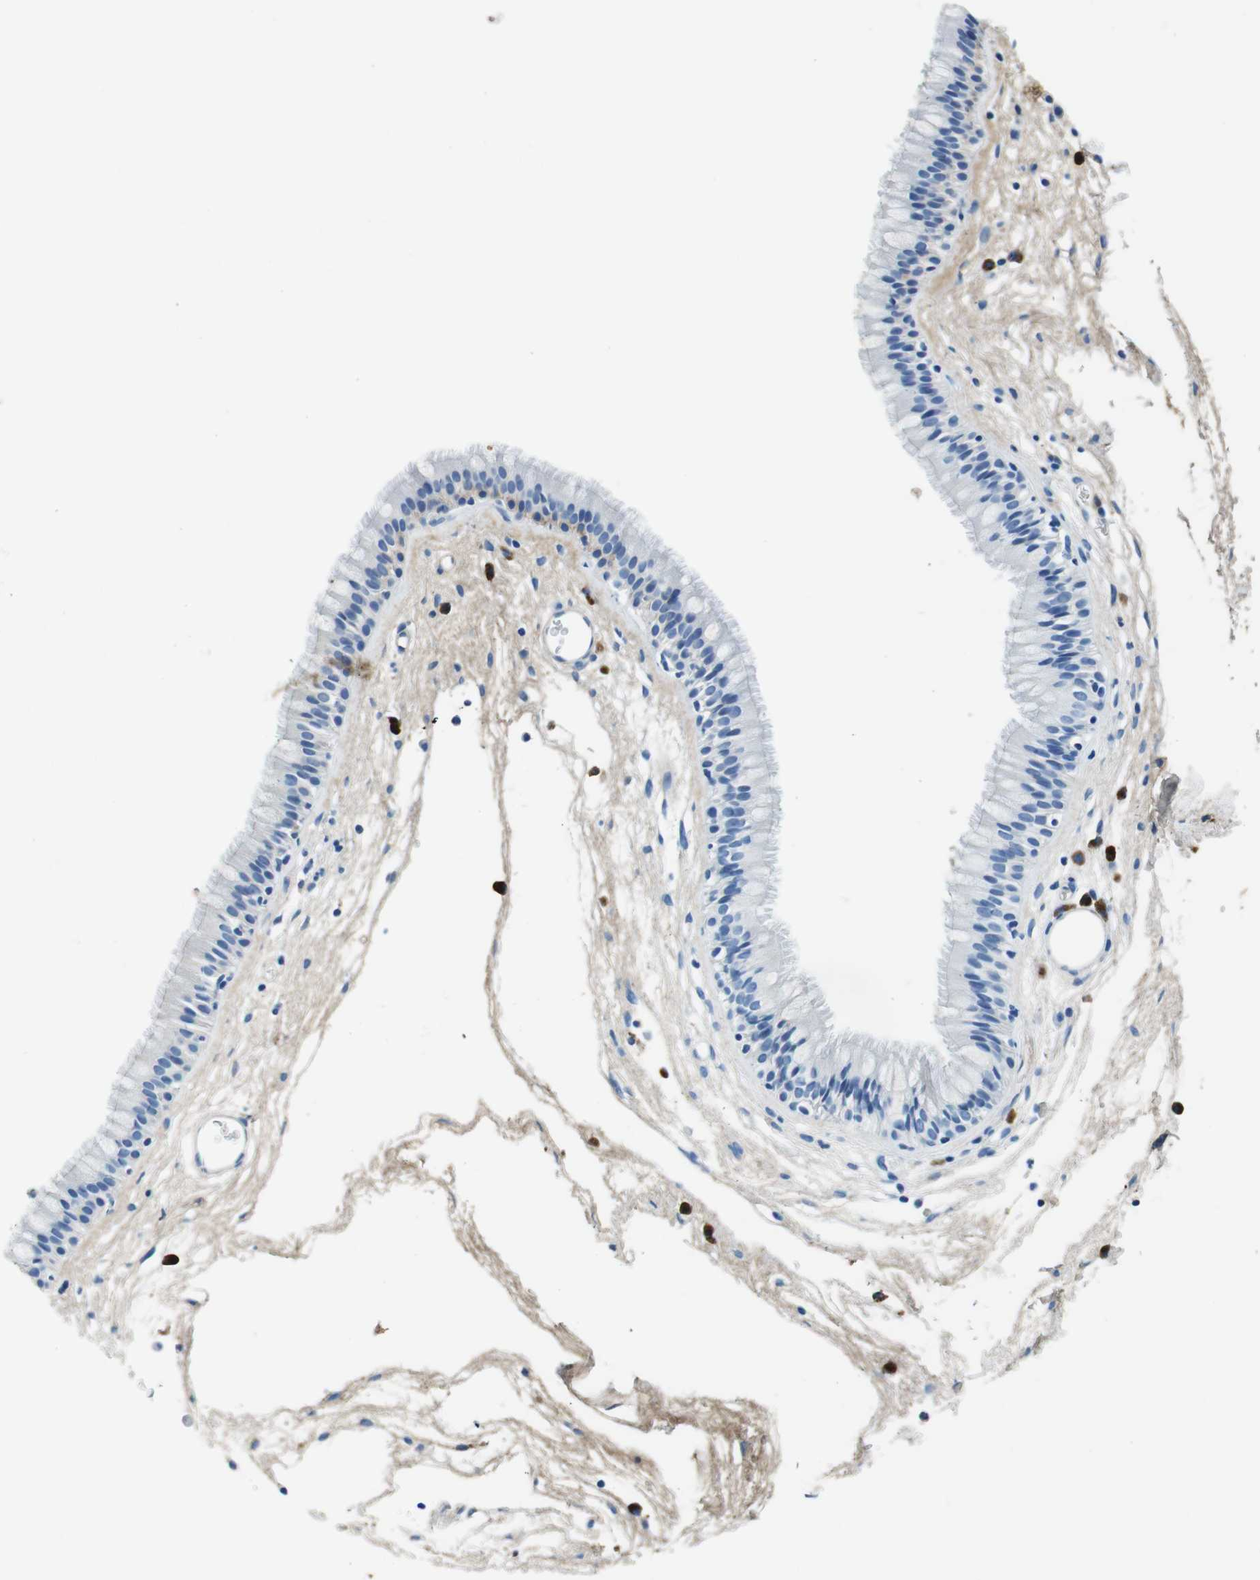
{"staining": {"intensity": "negative", "quantity": "none", "location": "none"}, "tissue": "nasopharynx", "cell_type": "Respiratory epithelial cells", "image_type": "normal", "snomed": [{"axis": "morphology", "description": "Normal tissue, NOS"}, {"axis": "morphology", "description": "Inflammation, NOS"}, {"axis": "topography", "description": "Nasopharynx"}], "caption": "The histopathology image shows no significant positivity in respiratory epithelial cells of nasopharynx. (IHC, brightfield microscopy, high magnification).", "gene": "IGKC", "patient": {"sex": "male", "age": 48}}